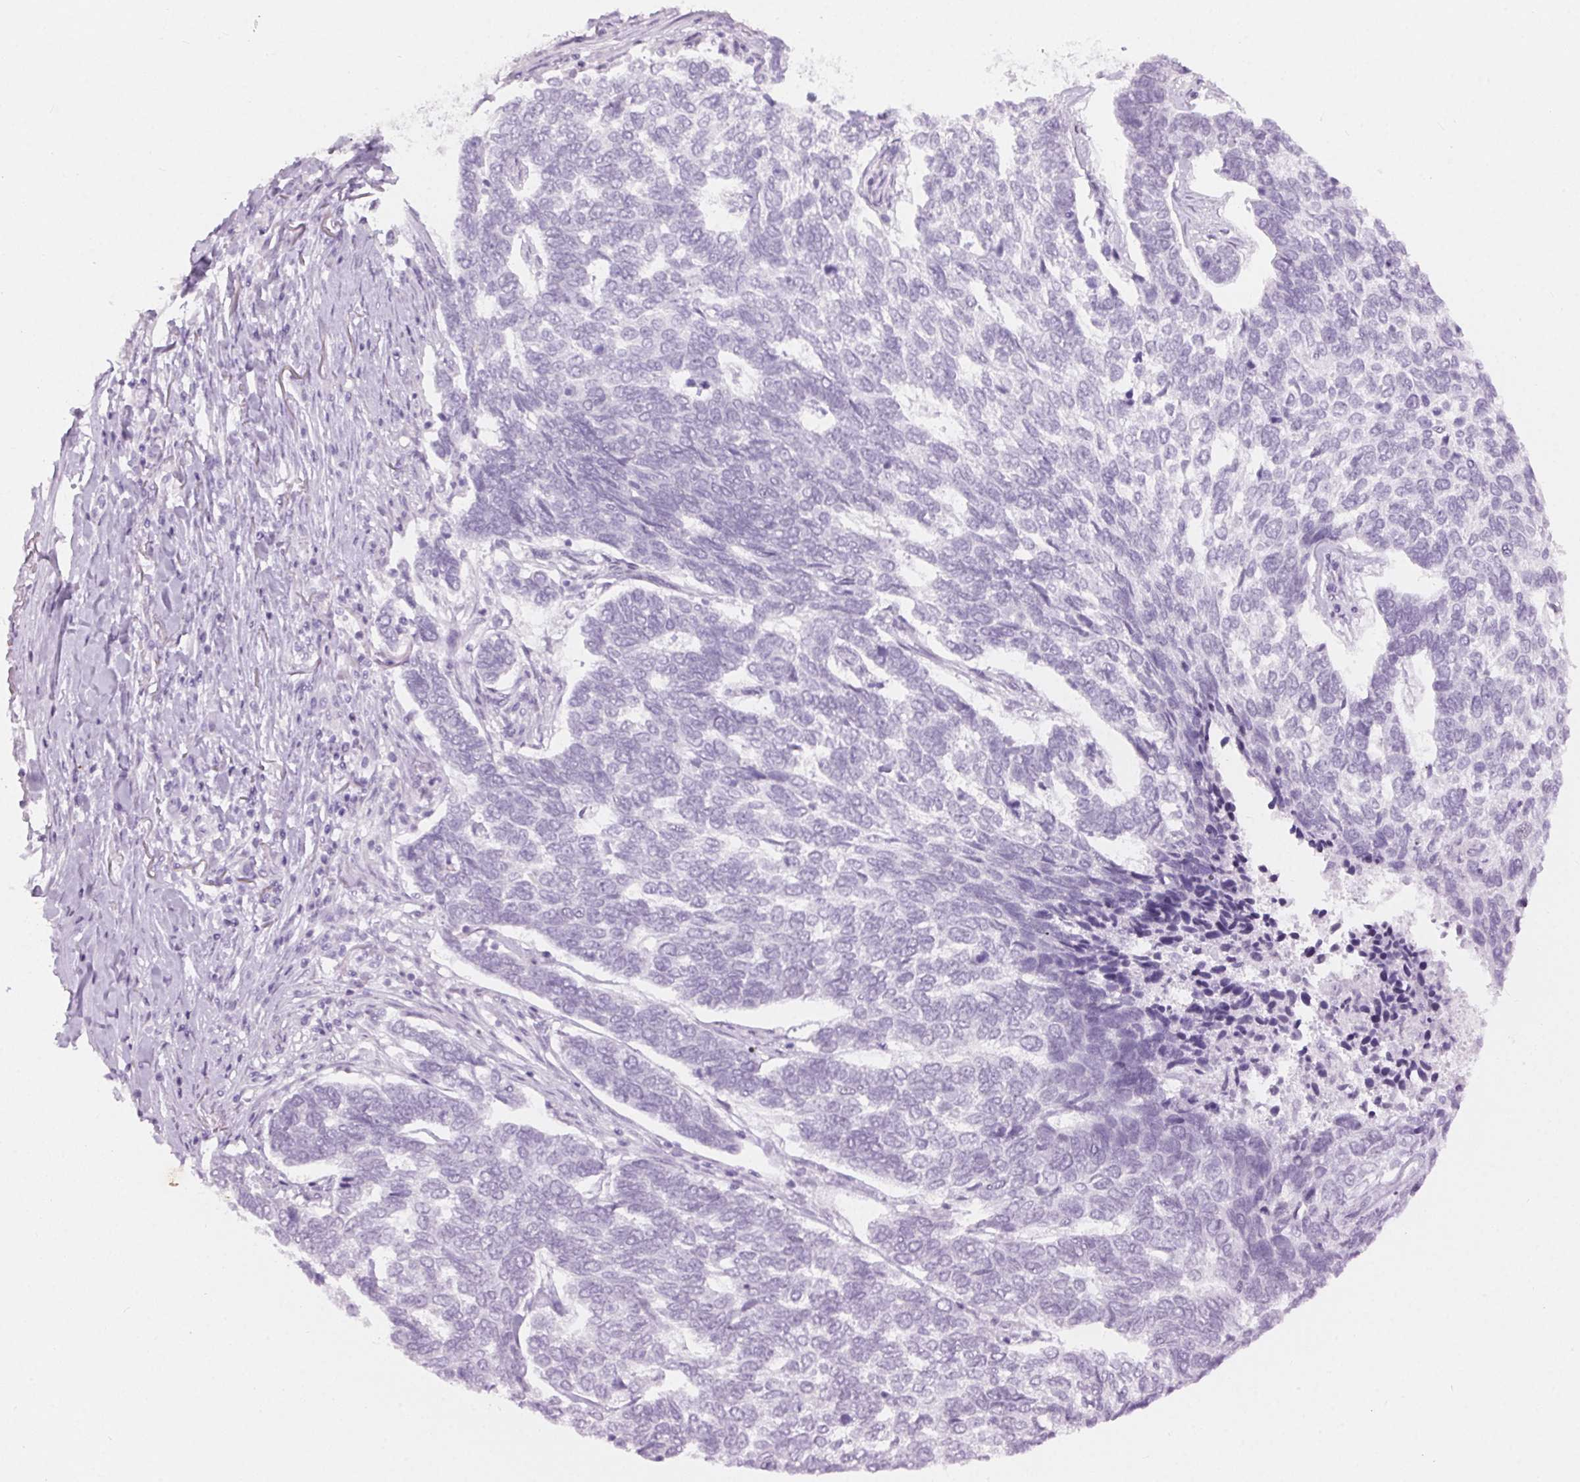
{"staining": {"intensity": "negative", "quantity": "none", "location": "none"}, "tissue": "skin cancer", "cell_type": "Tumor cells", "image_type": "cancer", "snomed": [{"axis": "morphology", "description": "Basal cell carcinoma"}, {"axis": "topography", "description": "Skin"}], "caption": "A high-resolution photomicrograph shows immunohistochemistry (IHC) staining of skin cancer, which exhibits no significant positivity in tumor cells. (Brightfield microscopy of DAB immunohistochemistry (IHC) at high magnification).", "gene": "BEND2", "patient": {"sex": "female", "age": 65}}